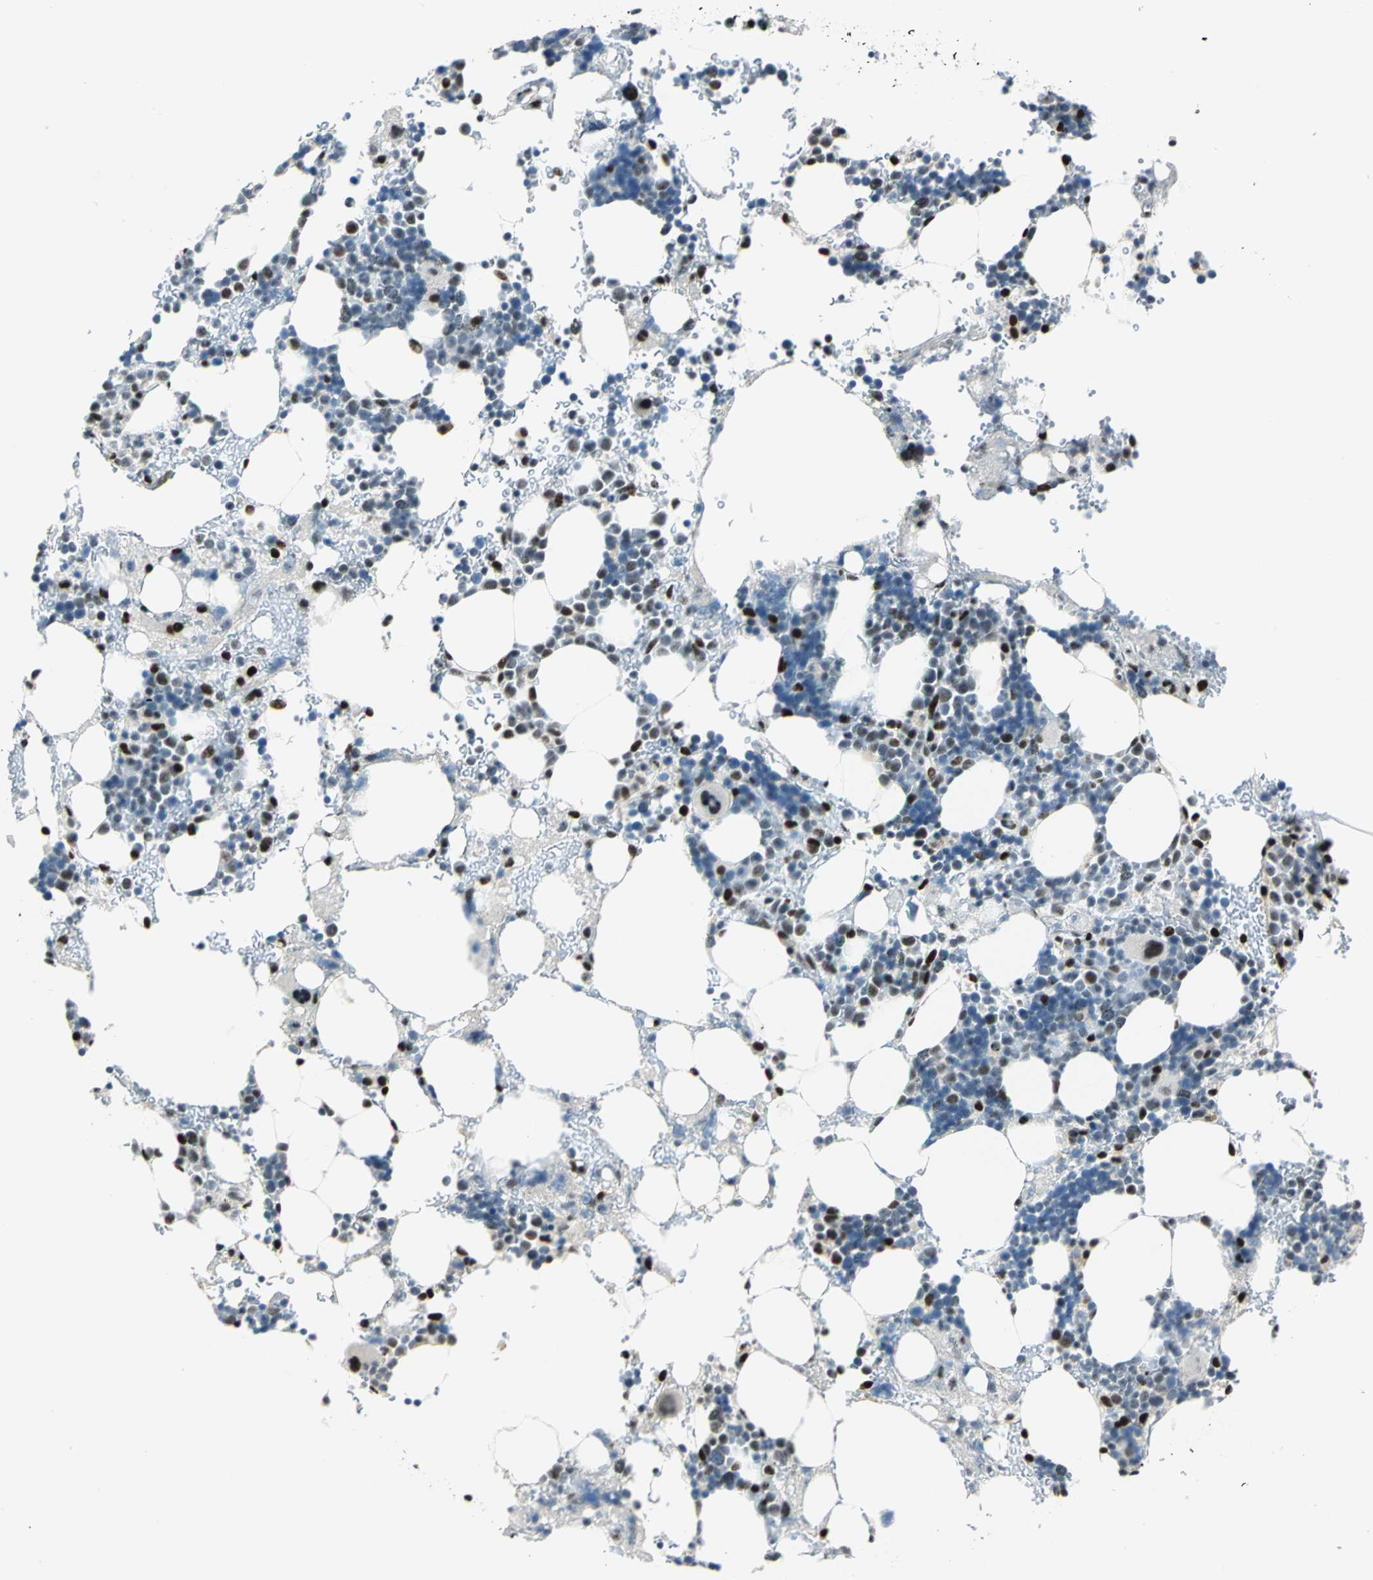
{"staining": {"intensity": "strong", "quantity": "25%-75%", "location": "nuclear"}, "tissue": "bone marrow", "cell_type": "Hematopoietic cells", "image_type": "normal", "snomed": [{"axis": "morphology", "description": "Normal tissue, NOS"}, {"axis": "topography", "description": "Bone marrow"}], "caption": "This photomicrograph shows immunohistochemistry staining of normal human bone marrow, with high strong nuclear expression in approximately 25%-75% of hematopoietic cells.", "gene": "KAT6B", "patient": {"sex": "male", "age": 17}}